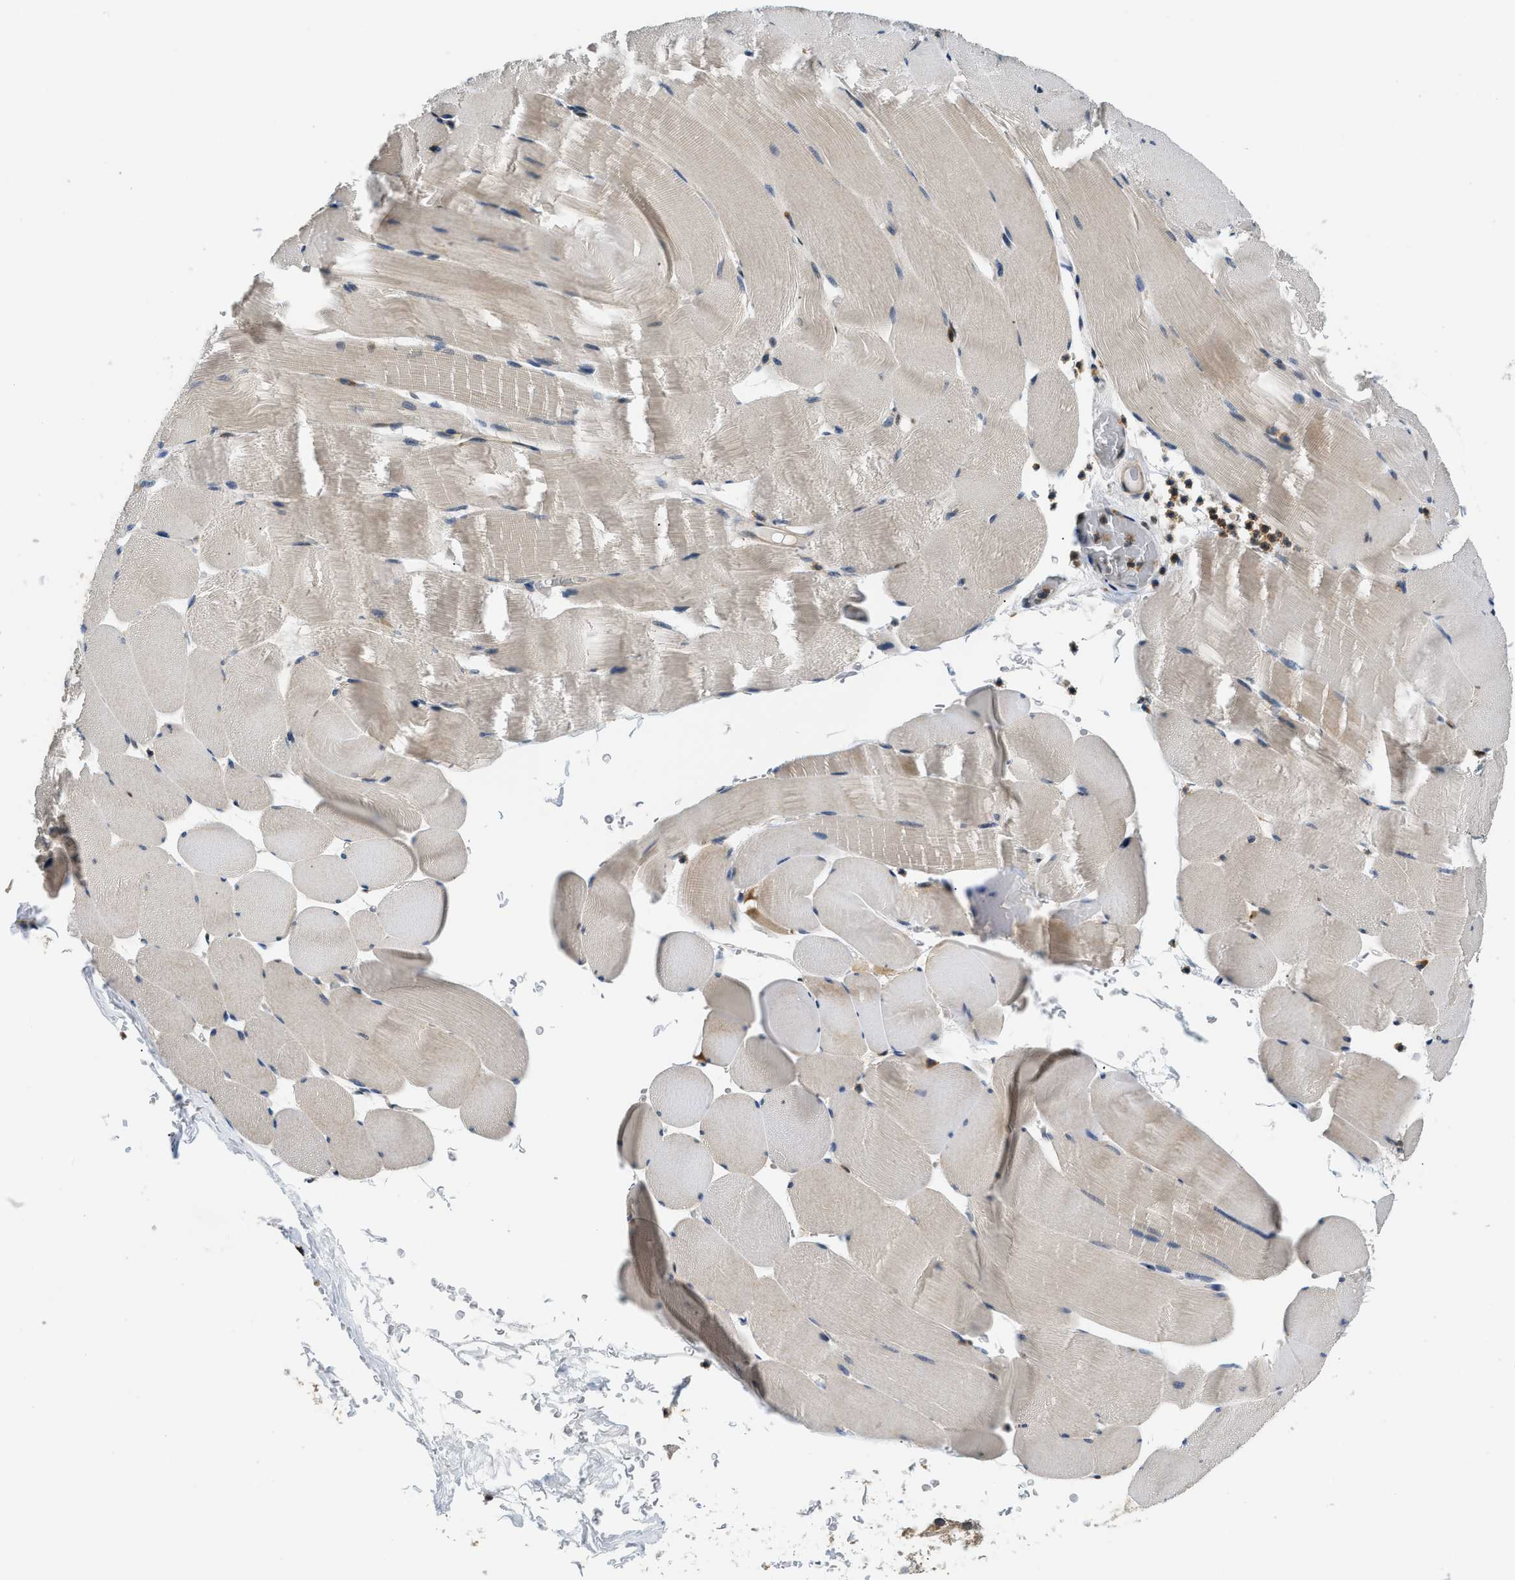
{"staining": {"intensity": "weak", "quantity": "<25%", "location": "cytoplasmic/membranous"}, "tissue": "skeletal muscle", "cell_type": "Myocytes", "image_type": "normal", "snomed": [{"axis": "morphology", "description": "Normal tissue, NOS"}, {"axis": "topography", "description": "Skeletal muscle"}], "caption": "High power microscopy image of an immunohistochemistry (IHC) micrograph of normal skeletal muscle, revealing no significant staining in myocytes.", "gene": "SMAD4", "patient": {"sex": "male", "age": 62}}